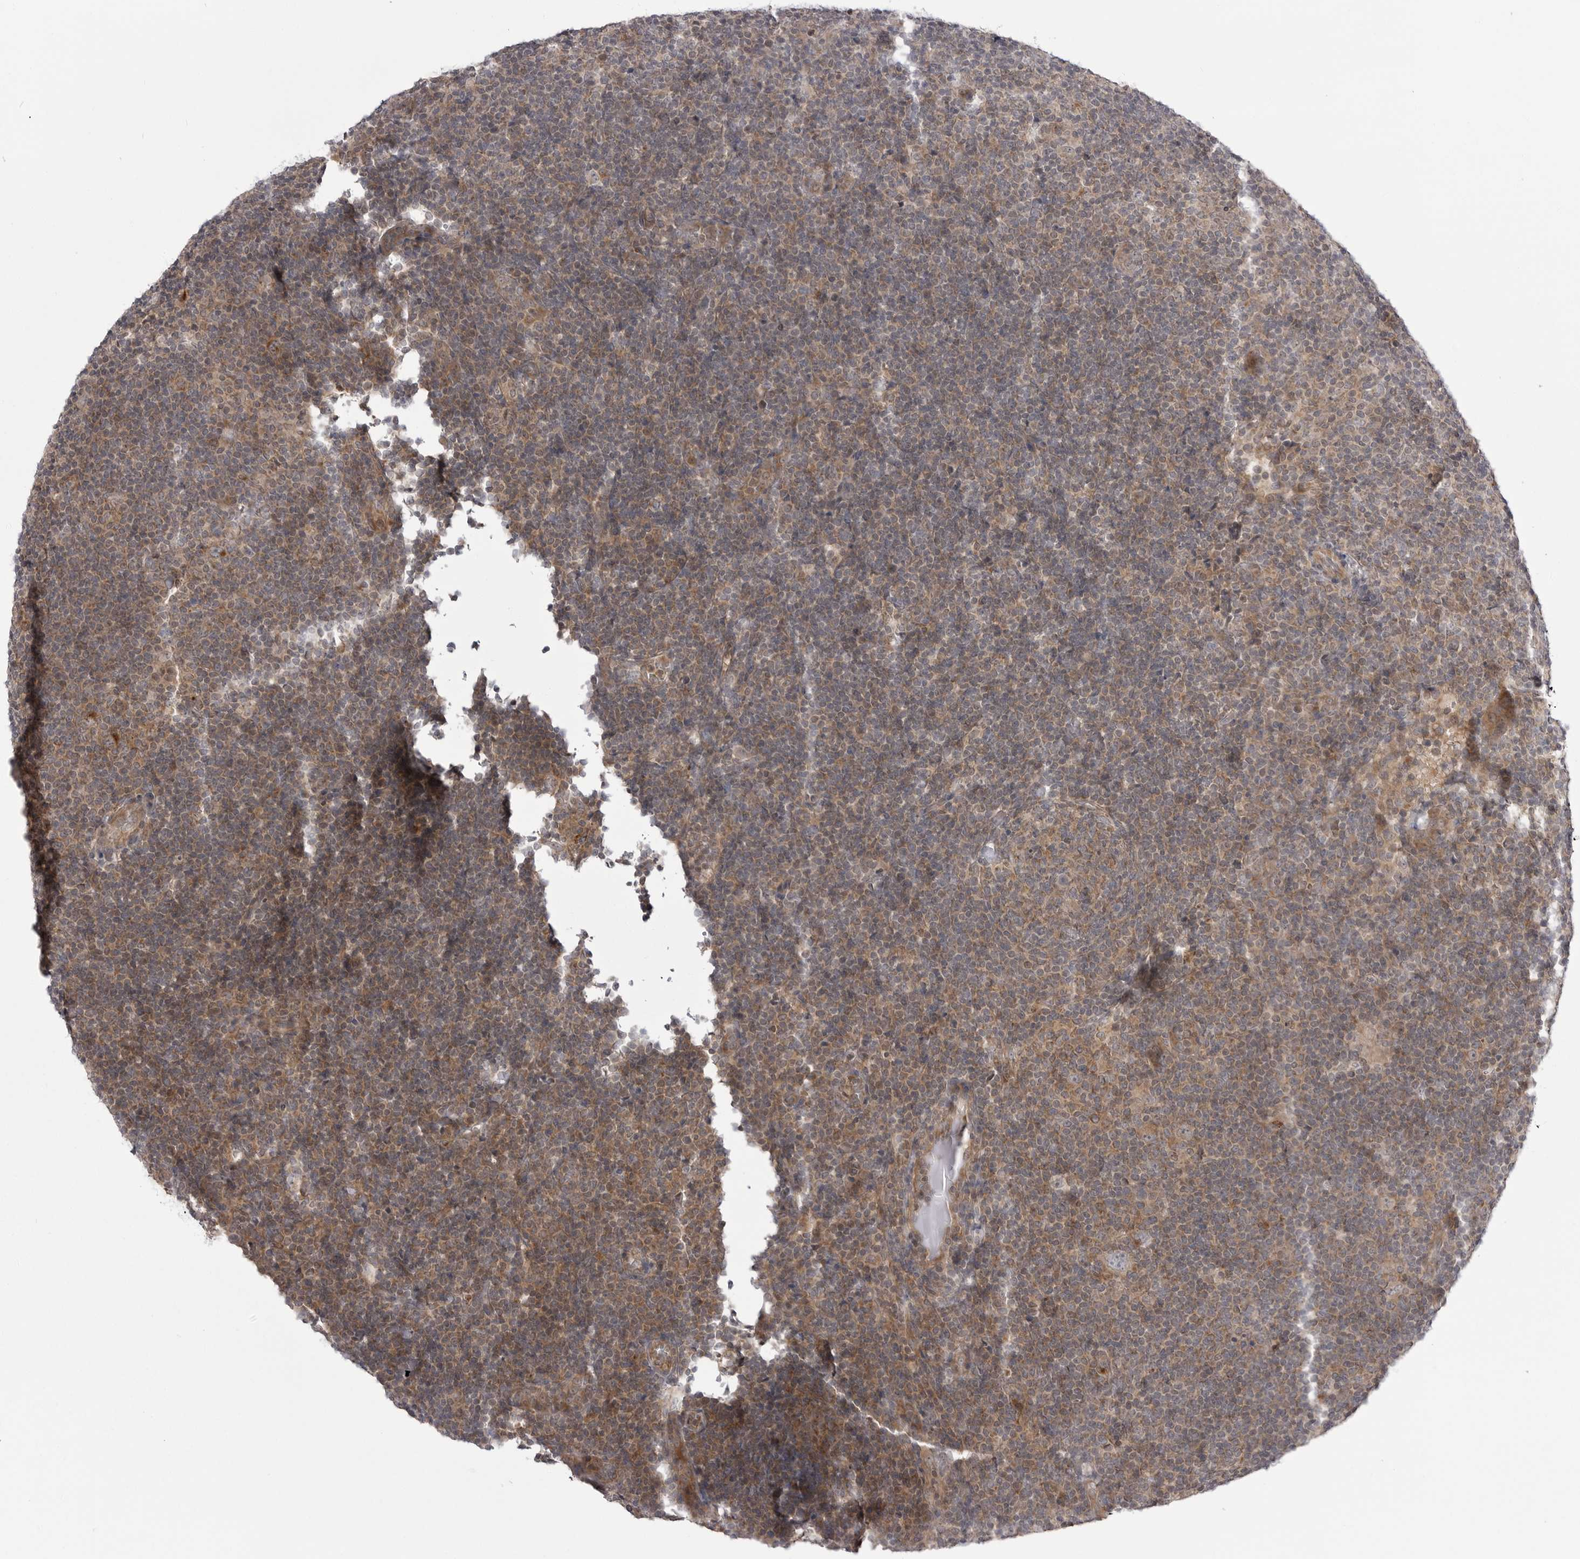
{"staining": {"intensity": "weak", "quantity": ">75%", "location": "cytoplasmic/membranous"}, "tissue": "lymphoma", "cell_type": "Tumor cells", "image_type": "cancer", "snomed": [{"axis": "morphology", "description": "Hodgkin's disease, NOS"}, {"axis": "topography", "description": "Lymph node"}], "caption": "Lymphoma was stained to show a protein in brown. There is low levels of weak cytoplasmic/membranous expression in about >75% of tumor cells.", "gene": "CCDC18", "patient": {"sex": "female", "age": 57}}